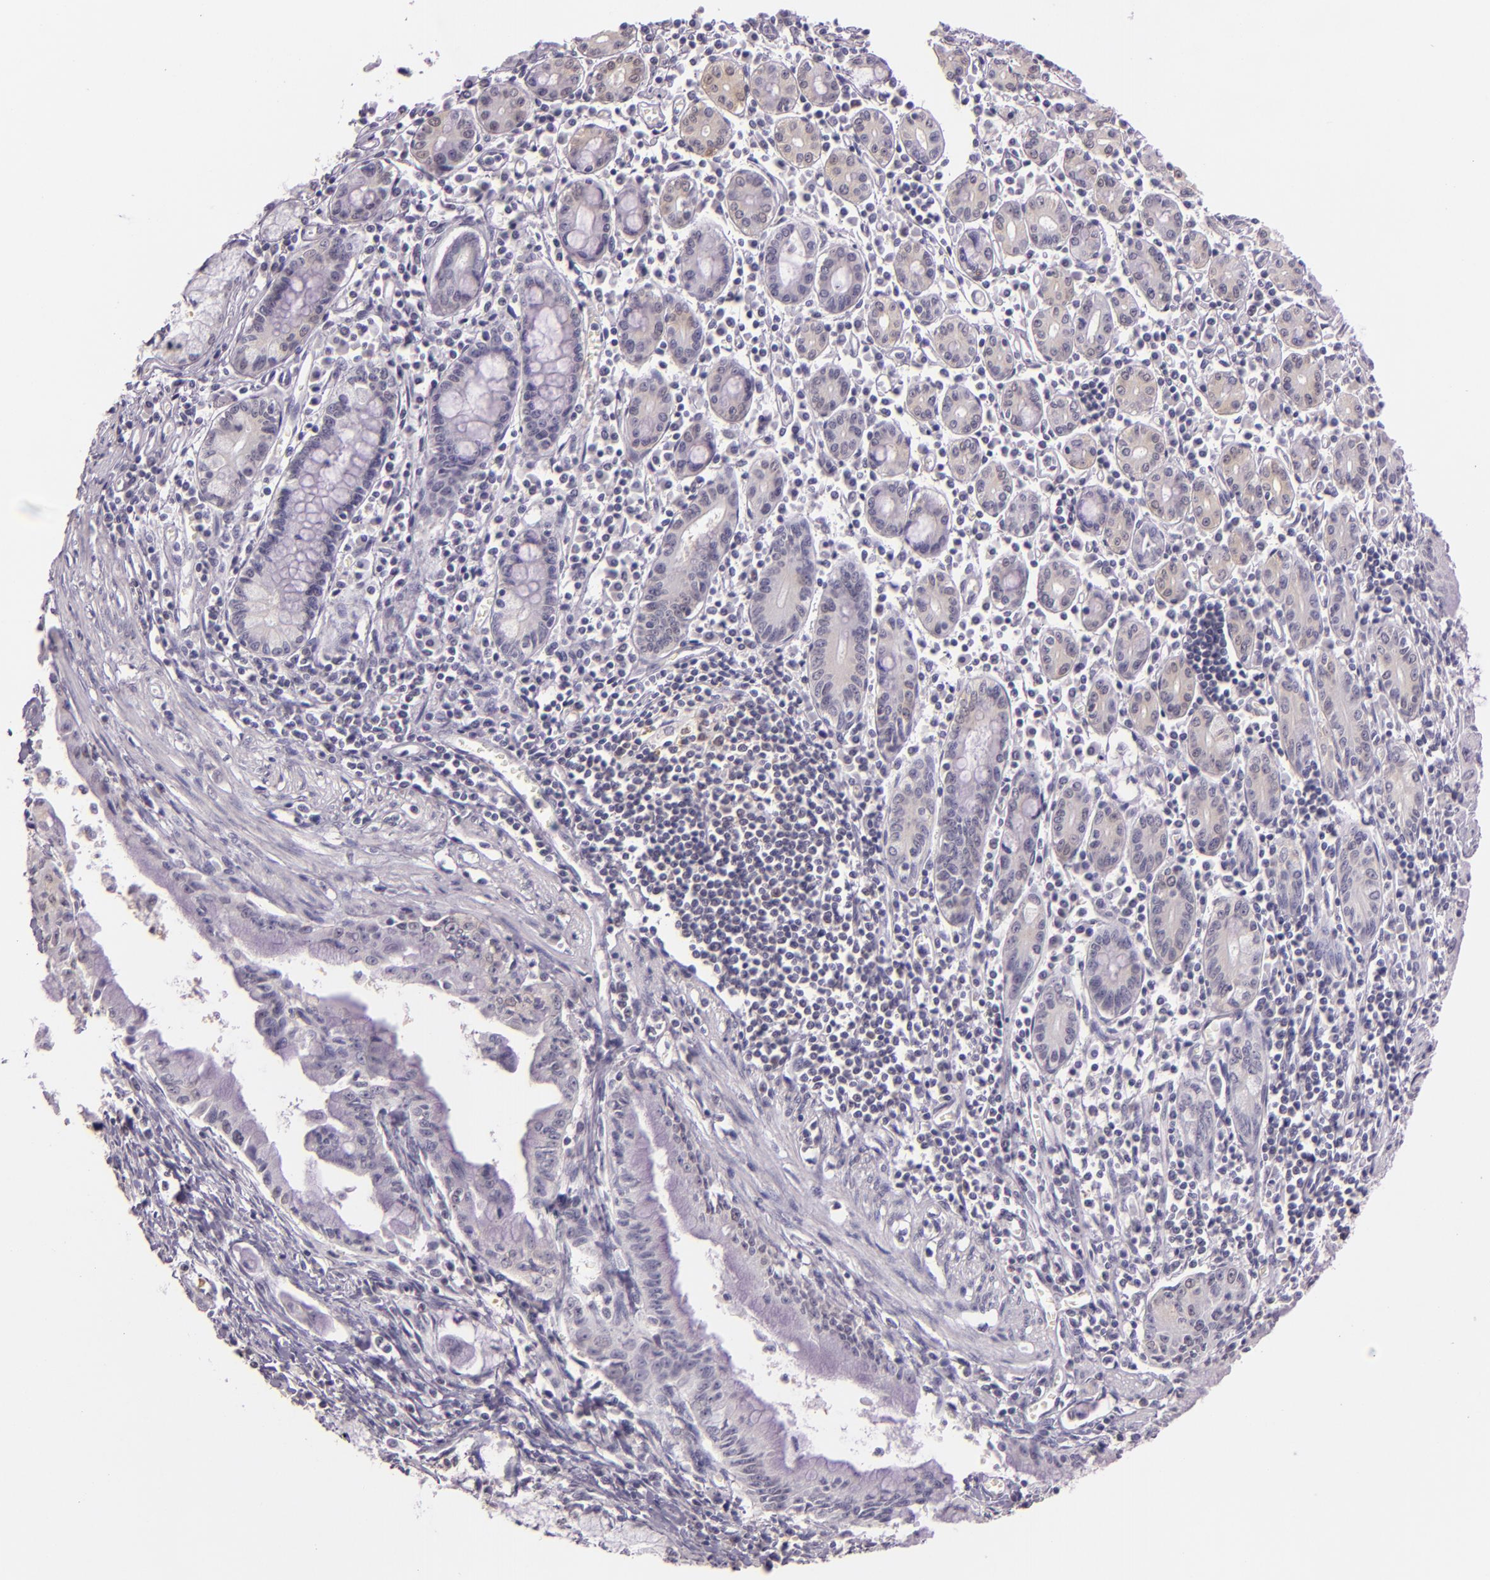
{"staining": {"intensity": "negative", "quantity": "none", "location": "none"}, "tissue": "pancreatic cancer", "cell_type": "Tumor cells", "image_type": "cancer", "snomed": [{"axis": "morphology", "description": "Adenocarcinoma, NOS"}, {"axis": "topography", "description": "Pancreas"}], "caption": "Human pancreatic cancer (adenocarcinoma) stained for a protein using immunohistochemistry reveals no expression in tumor cells.", "gene": "HSPA8", "patient": {"sex": "male", "age": 59}}